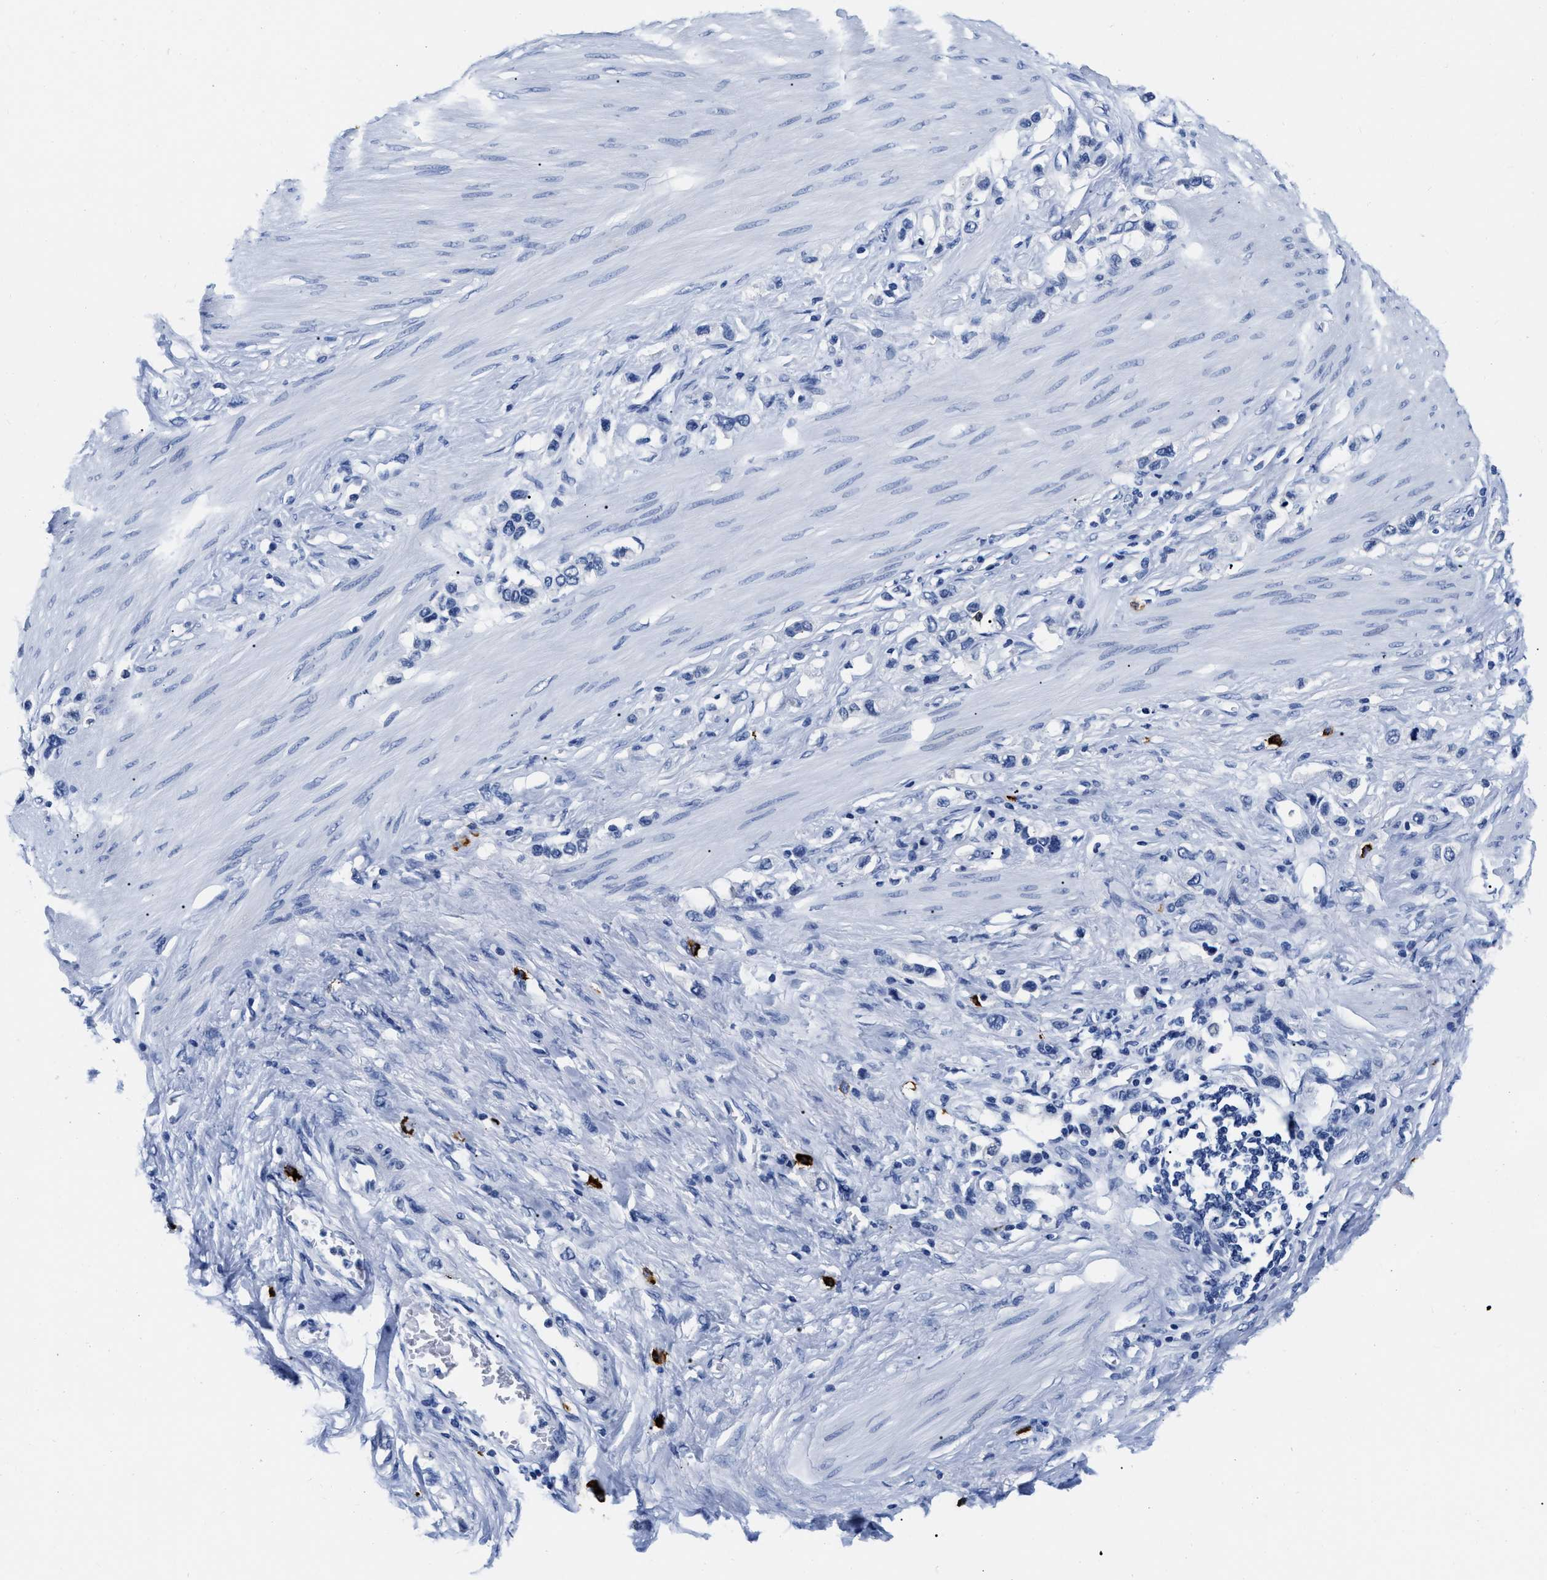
{"staining": {"intensity": "negative", "quantity": "none", "location": "none"}, "tissue": "stomach cancer", "cell_type": "Tumor cells", "image_type": "cancer", "snomed": [{"axis": "morphology", "description": "Adenocarcinoma, NOS"}, {"axis": "topography", "description": "Stomach"}], "caption": "Tumor cells show no significant protein expression in stomach cancer. The staining is performed using DAB (3,3'-diaminobenzidine) brown chromogen with nuclei counter-stained in using hematoxylin.", "gene": "CER1", "patient": {"sex": "female", "age": 65}}